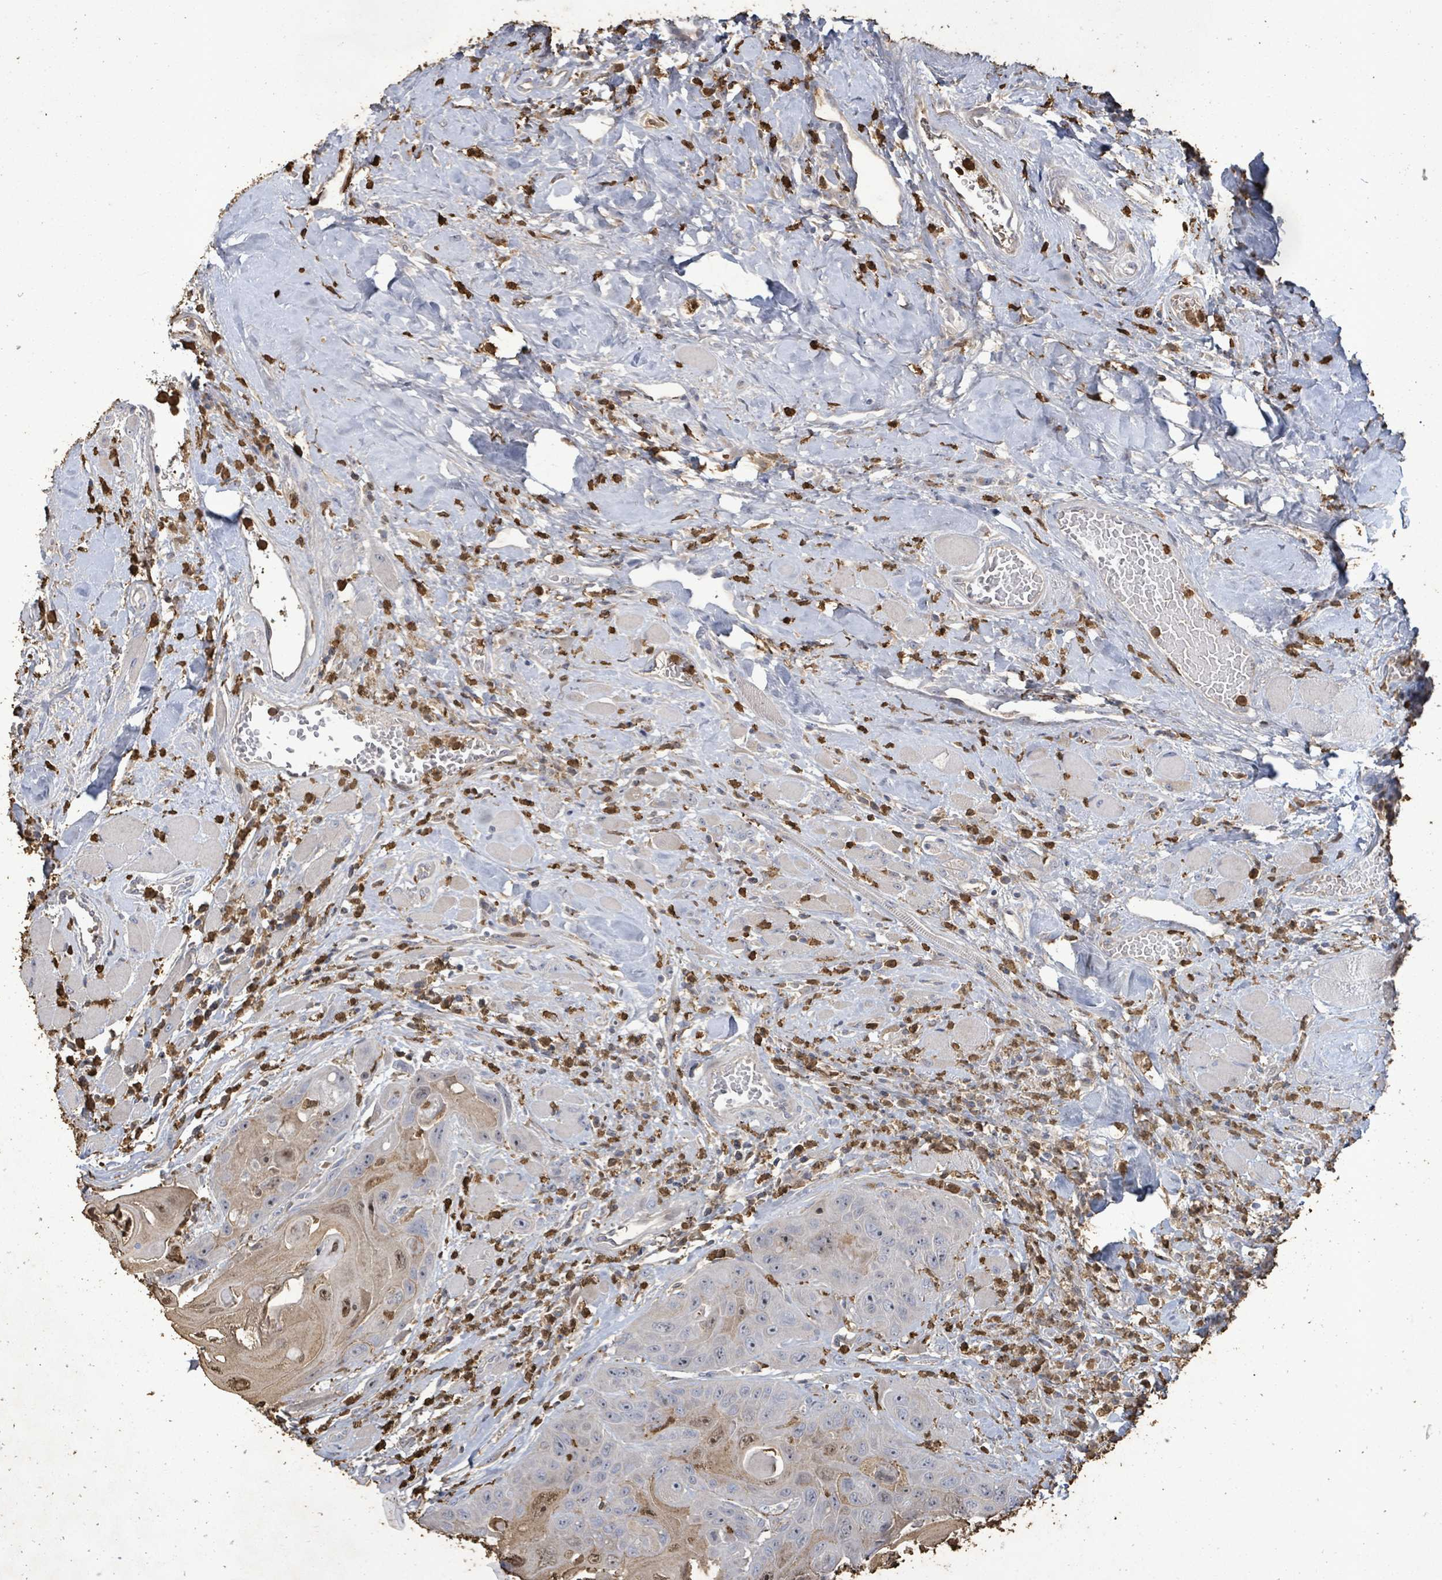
{"staining": {"intensity": "weak", "quantity": "<25%", "location": "cytoplasmic/membranous"}, "tissue": "head and neck cancer", "cell_type": "Tumor cells", "image_type": "cancer", "snomed": [{"axis": "morphology", "description": "Squamous cell carcinoma, NOS"}, {"axis": "topography", "description": "Head-Neck"}], "caption": "The micrograph shows no significant staining in tumor cells of squamous cell carcinoma (head and neck).", "gene": "FAM210A", "patient": {"sex": "female", "age": 59}}